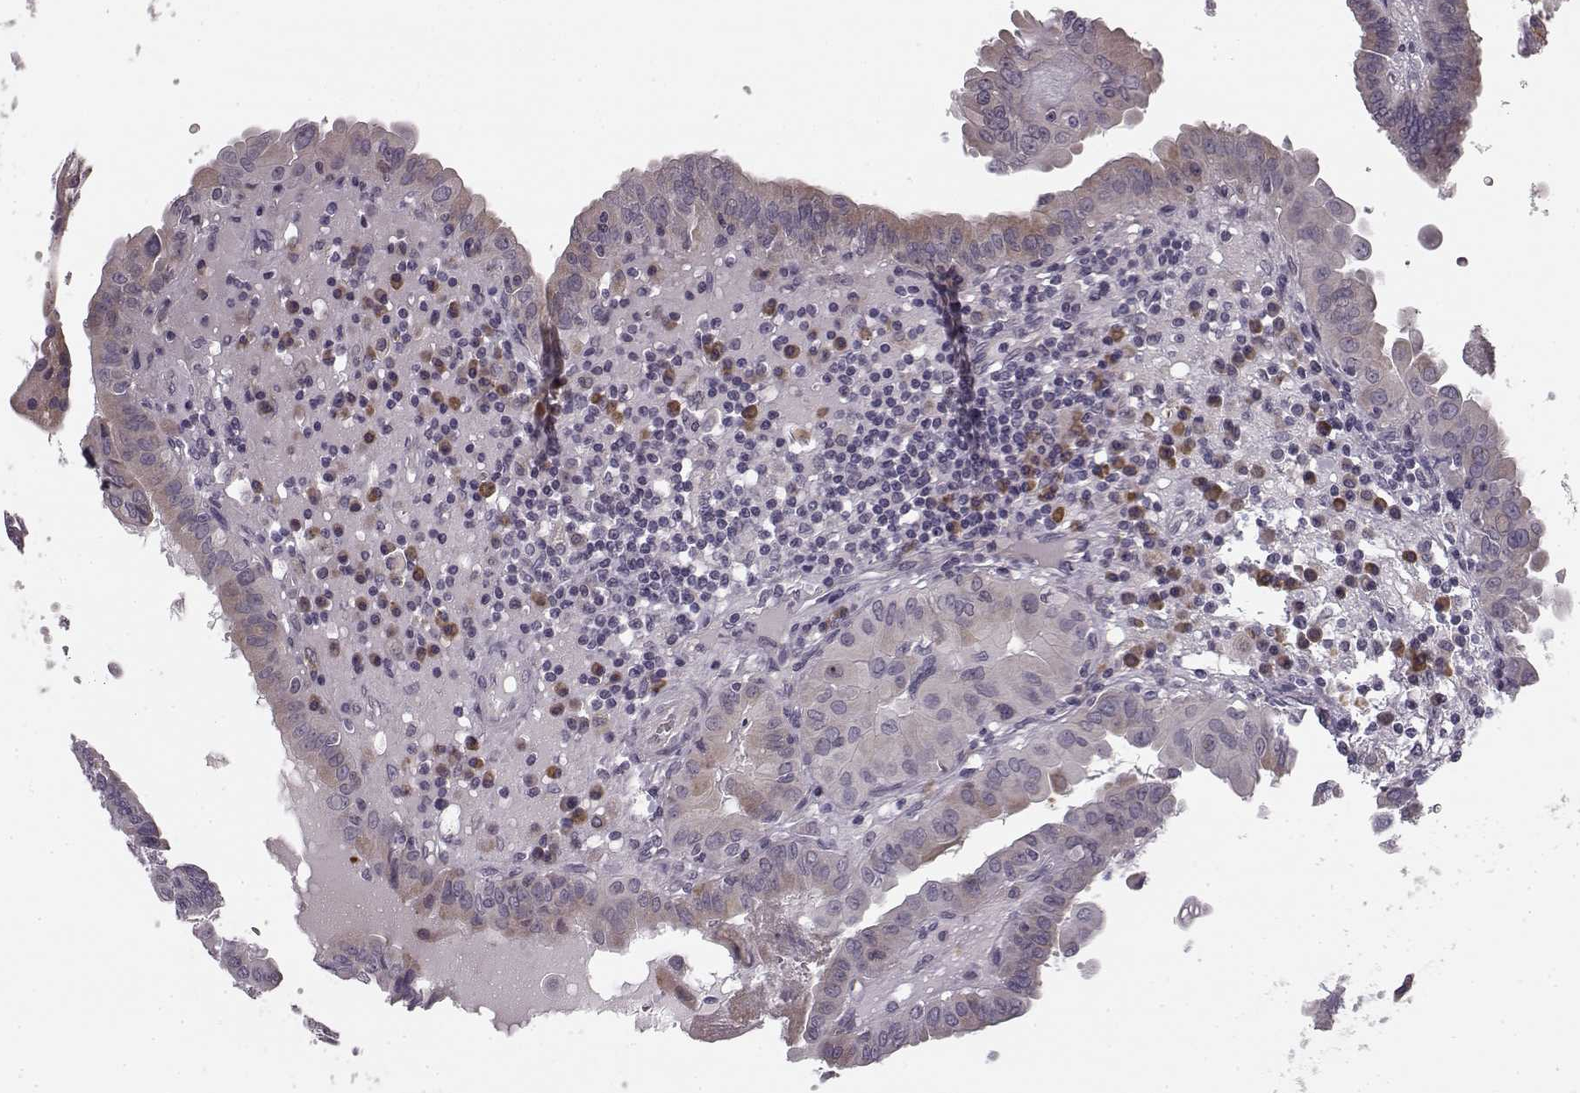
{"staining": {"intensity": "weak", "quantity": "25%-75%", "location": "cytoplasmic/membranous"}, "tissue": "thyroid cancer", "cell_type": "Tumor cells", "image_type": "cancer", "snomed": [{"axis": "morphology", "description": "Papillary adenocarcinoma, NOS"}, {"axis": "topography", "description": "Thyroid gland"}], "caption": "Thyroid cancer (papillary adenocarcinoma) stained with immunohistochemistry shows weak cytoplasmic/membranous positivity in approximately 25%-75% of tumor cells.", "gene": "FAM234B", "patient": {"sex": "female", "age": 37}}